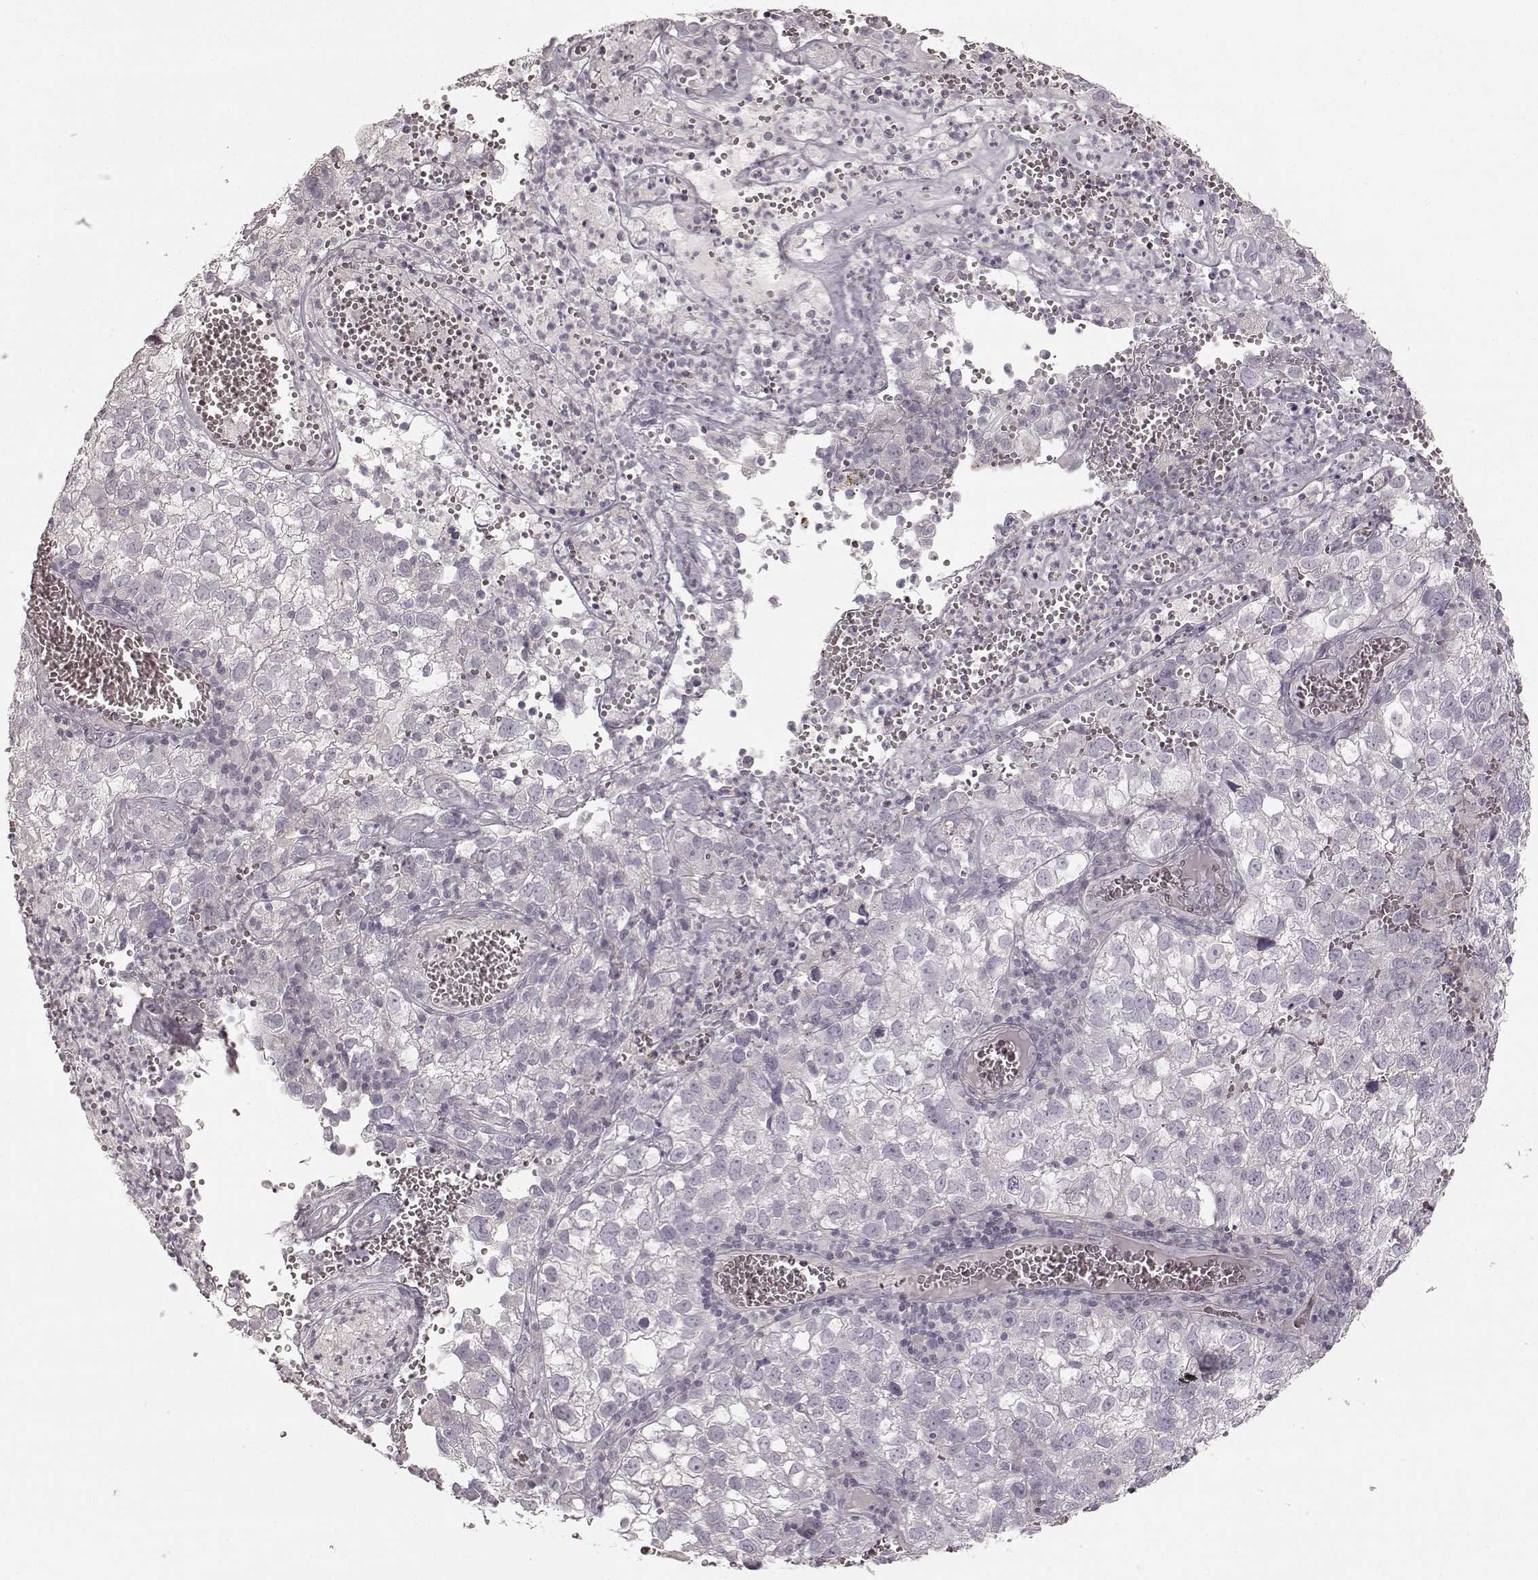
{"staining": {"intensity": "negative", "quantity": "none", "location": "none"}, "tissue": "cervical cancer", "cell_type": "Tumor cells", "image_type": "cancer", "snomed": [{"axis": "morphology", "description": "Squamous cell carcinoma, NOS"}, {"axis": "topography", "description": "Cervix"}], "caption": "Protein analysis of cervical cancer demonstrates no significant positivity in tumor cells.", "gene": "PRLHR", "patient": {"sex": "female", "age": 55}}